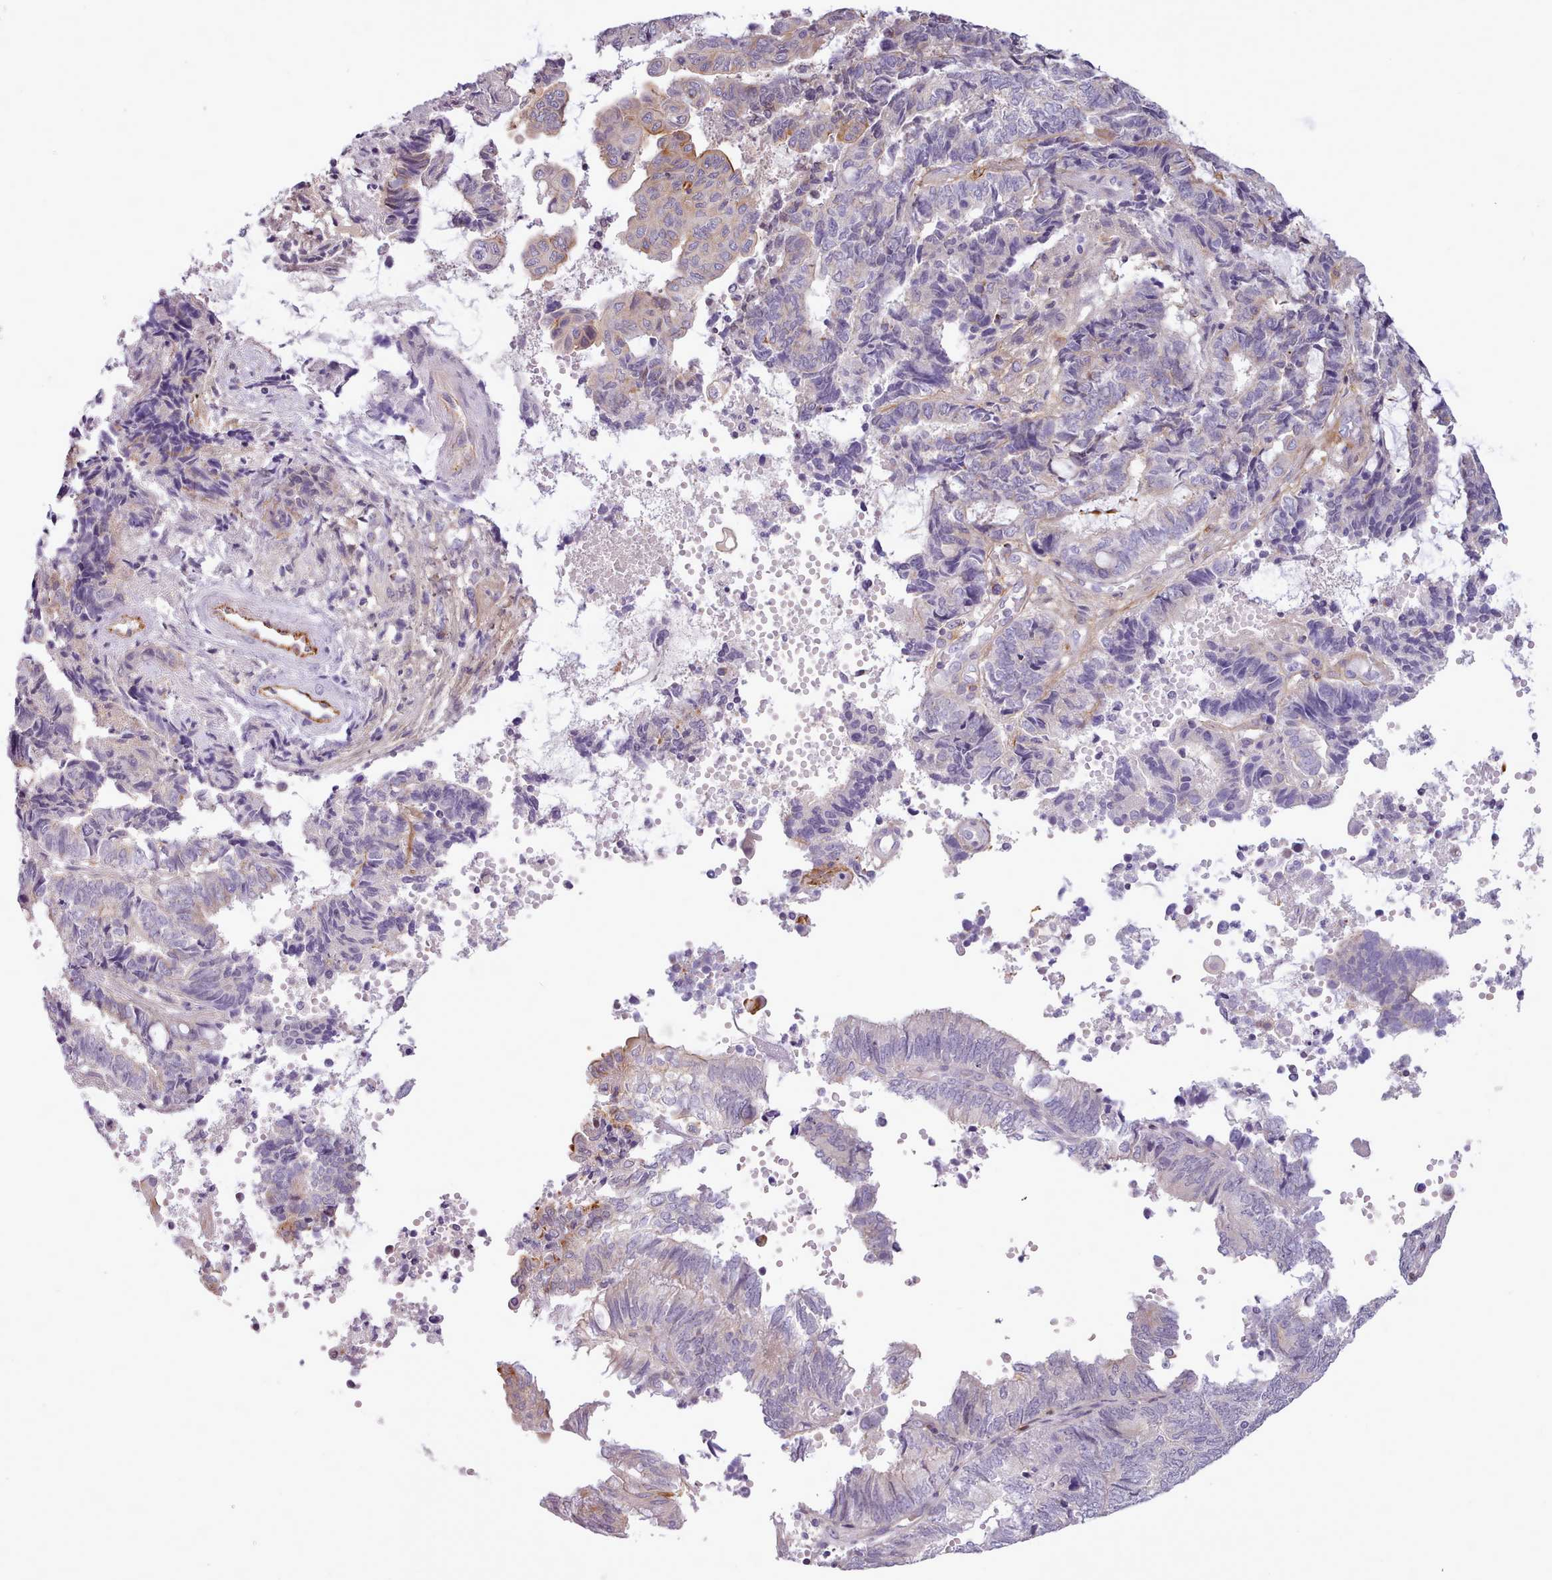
{"staining": {"intensity": "moderate", "quantity": "<25%", "location": "cytoplasmic/membranous"}, "tissue": "endometrial cancer", "cell_type": "Tumor cells", "image_type": "cancer", "snomed": [{"axis": "morphology", "description": "Adenocarcinoma, NOS"}, {"axis": "topography", "description": "Uterus"}, {"axis": "topography", "description": "Endometrium"}], "caption": "This is an image of immunohistochemistry (IHC) staining of endometrial adenocarcinoma, which shows moderate positivity in the cytoplasmic/membranous of tumor cells.", "gene": "CYP2A13", "patient": {"sex": "female", "age": 70}}